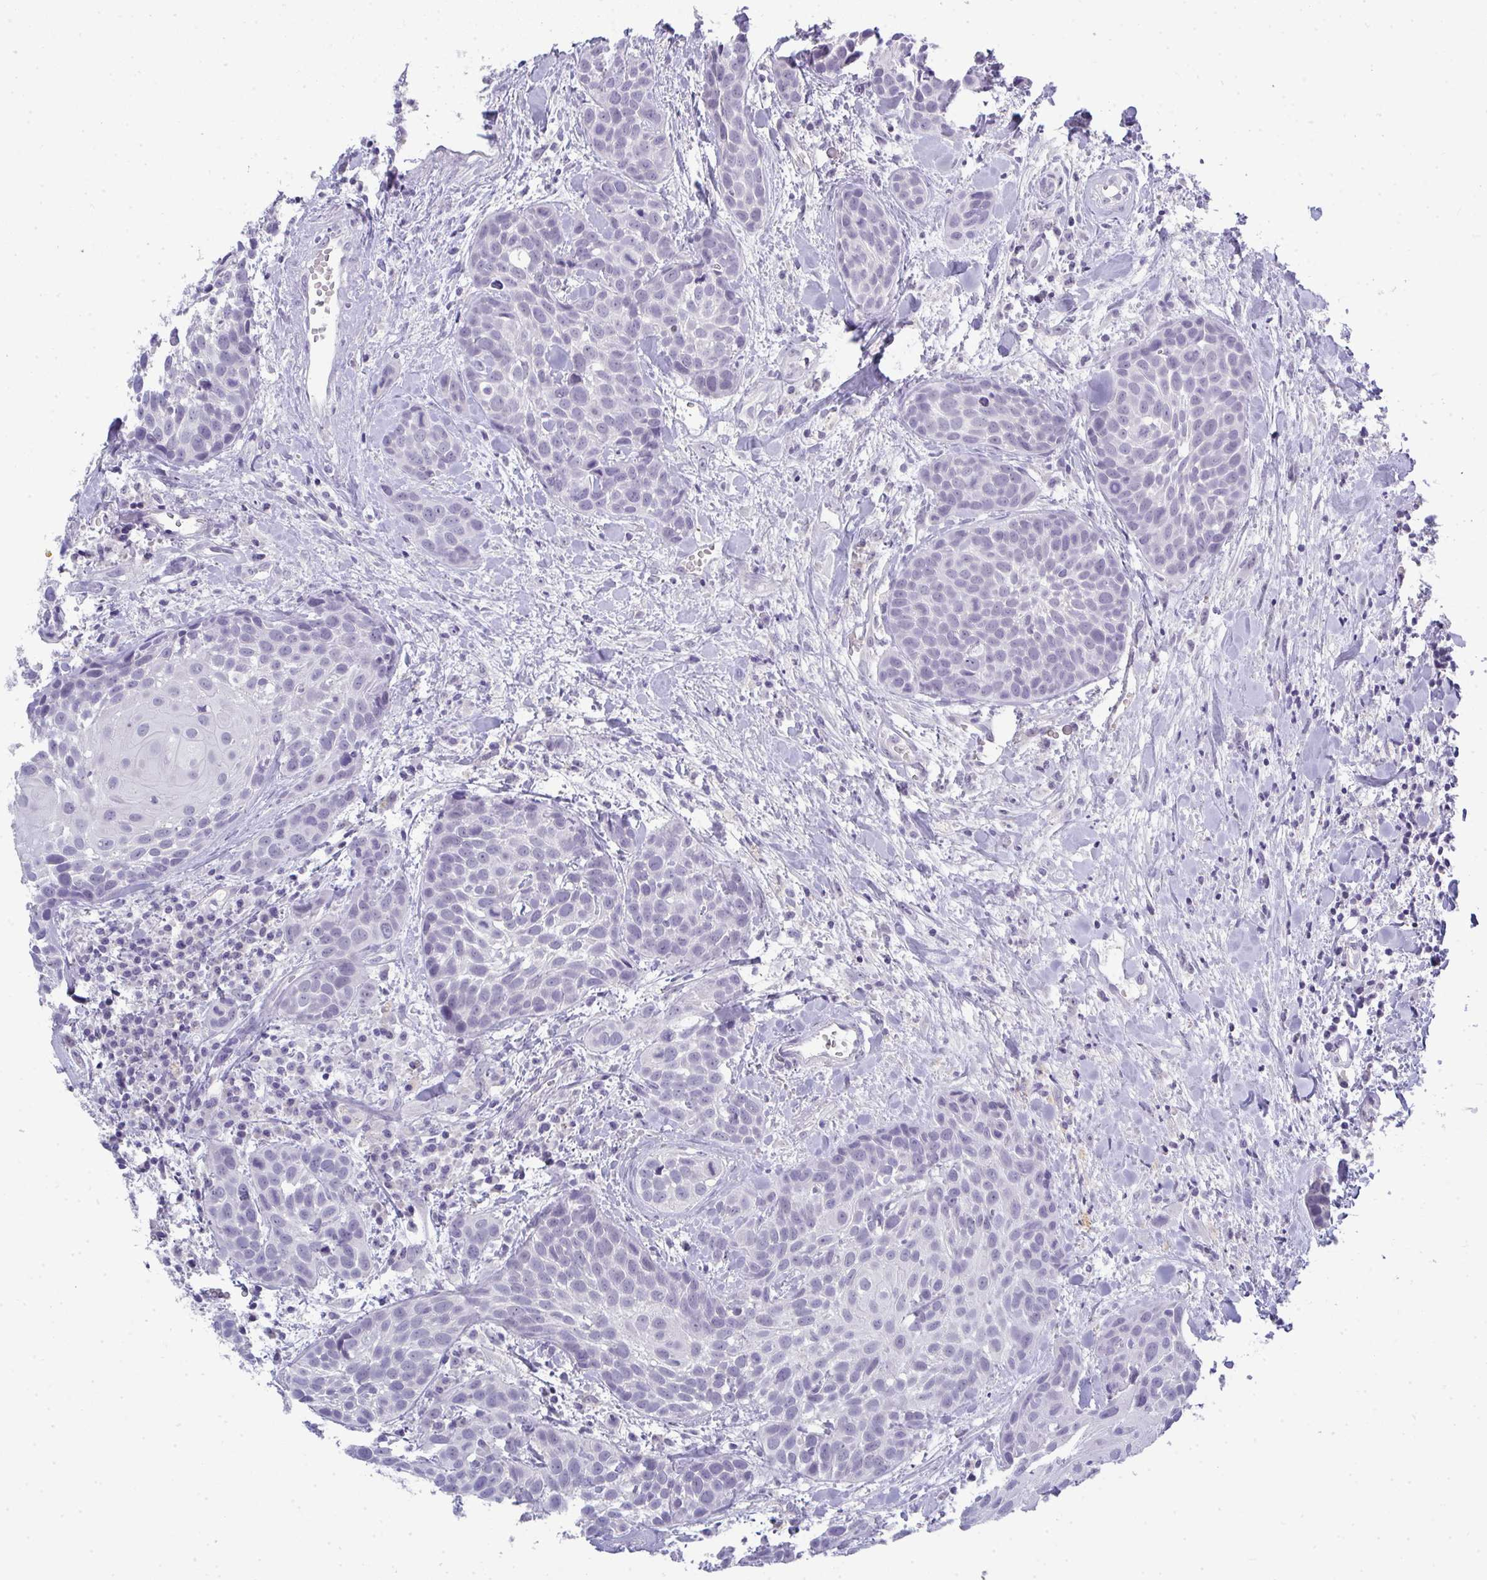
{"staining": {"intensity": "negative", "quantity": "none", "location": "none"}, "tissue": "head and neck cancer", "cell_type": "Tumor cells", "image_type": "cancer", "snomed": [{"axis": "morphology", "description": "Squamous cell carcinoma, NOS"}, {"axis": "topography", "description": "Head-Neck"}], "caption": "DAB immunohistochemical staining of head and neck squamous cell carcinoma demonstrates no significant staining in tumor cells.", "gene": "TMEM82", "patient": {"sex": "female", "age": 50}}